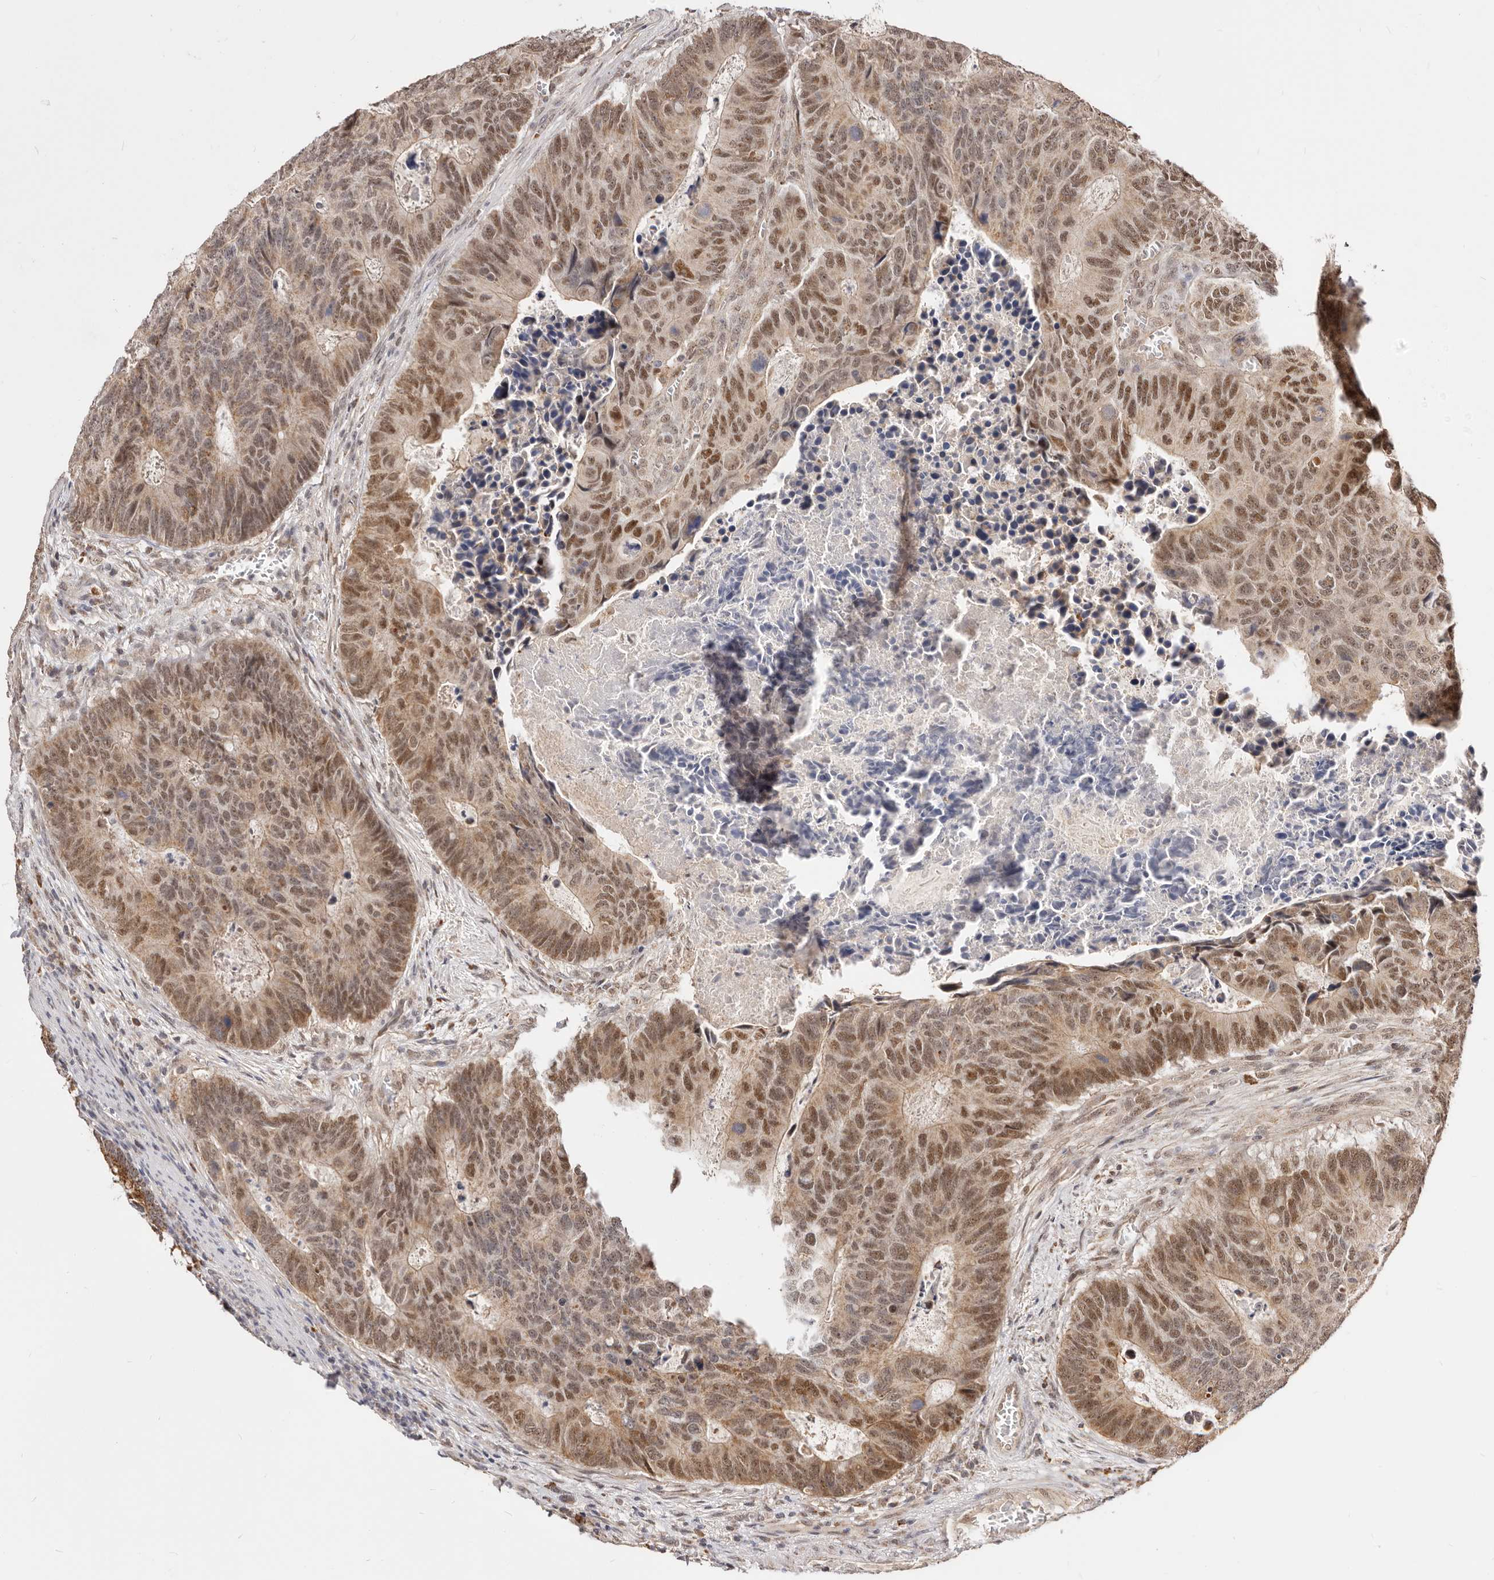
{"staining": {"intensity": "moderate", "quantity": ">75%", "location": "cytoplasmic/membranous,nuclear"}, "tissue": "colorectal cancer", "cell_type": "Tumor cells", "image_type": "cancer", "snomed": [{"axis": "morphology", "description": "Adenocarcinoma, NOS"}, {"axis": "topography", "description": "Colon"}], "caption": "IHC (DAB (3,3'-diaminobenzidine)) staining of human colorectal adenocarcinoma shows moderate cytoplasmic/membranous and nuclear protein expression in about >75% of tumor cells.", "gene": "SEC14L1", "patient": {"sex": "male", "age": 87}}